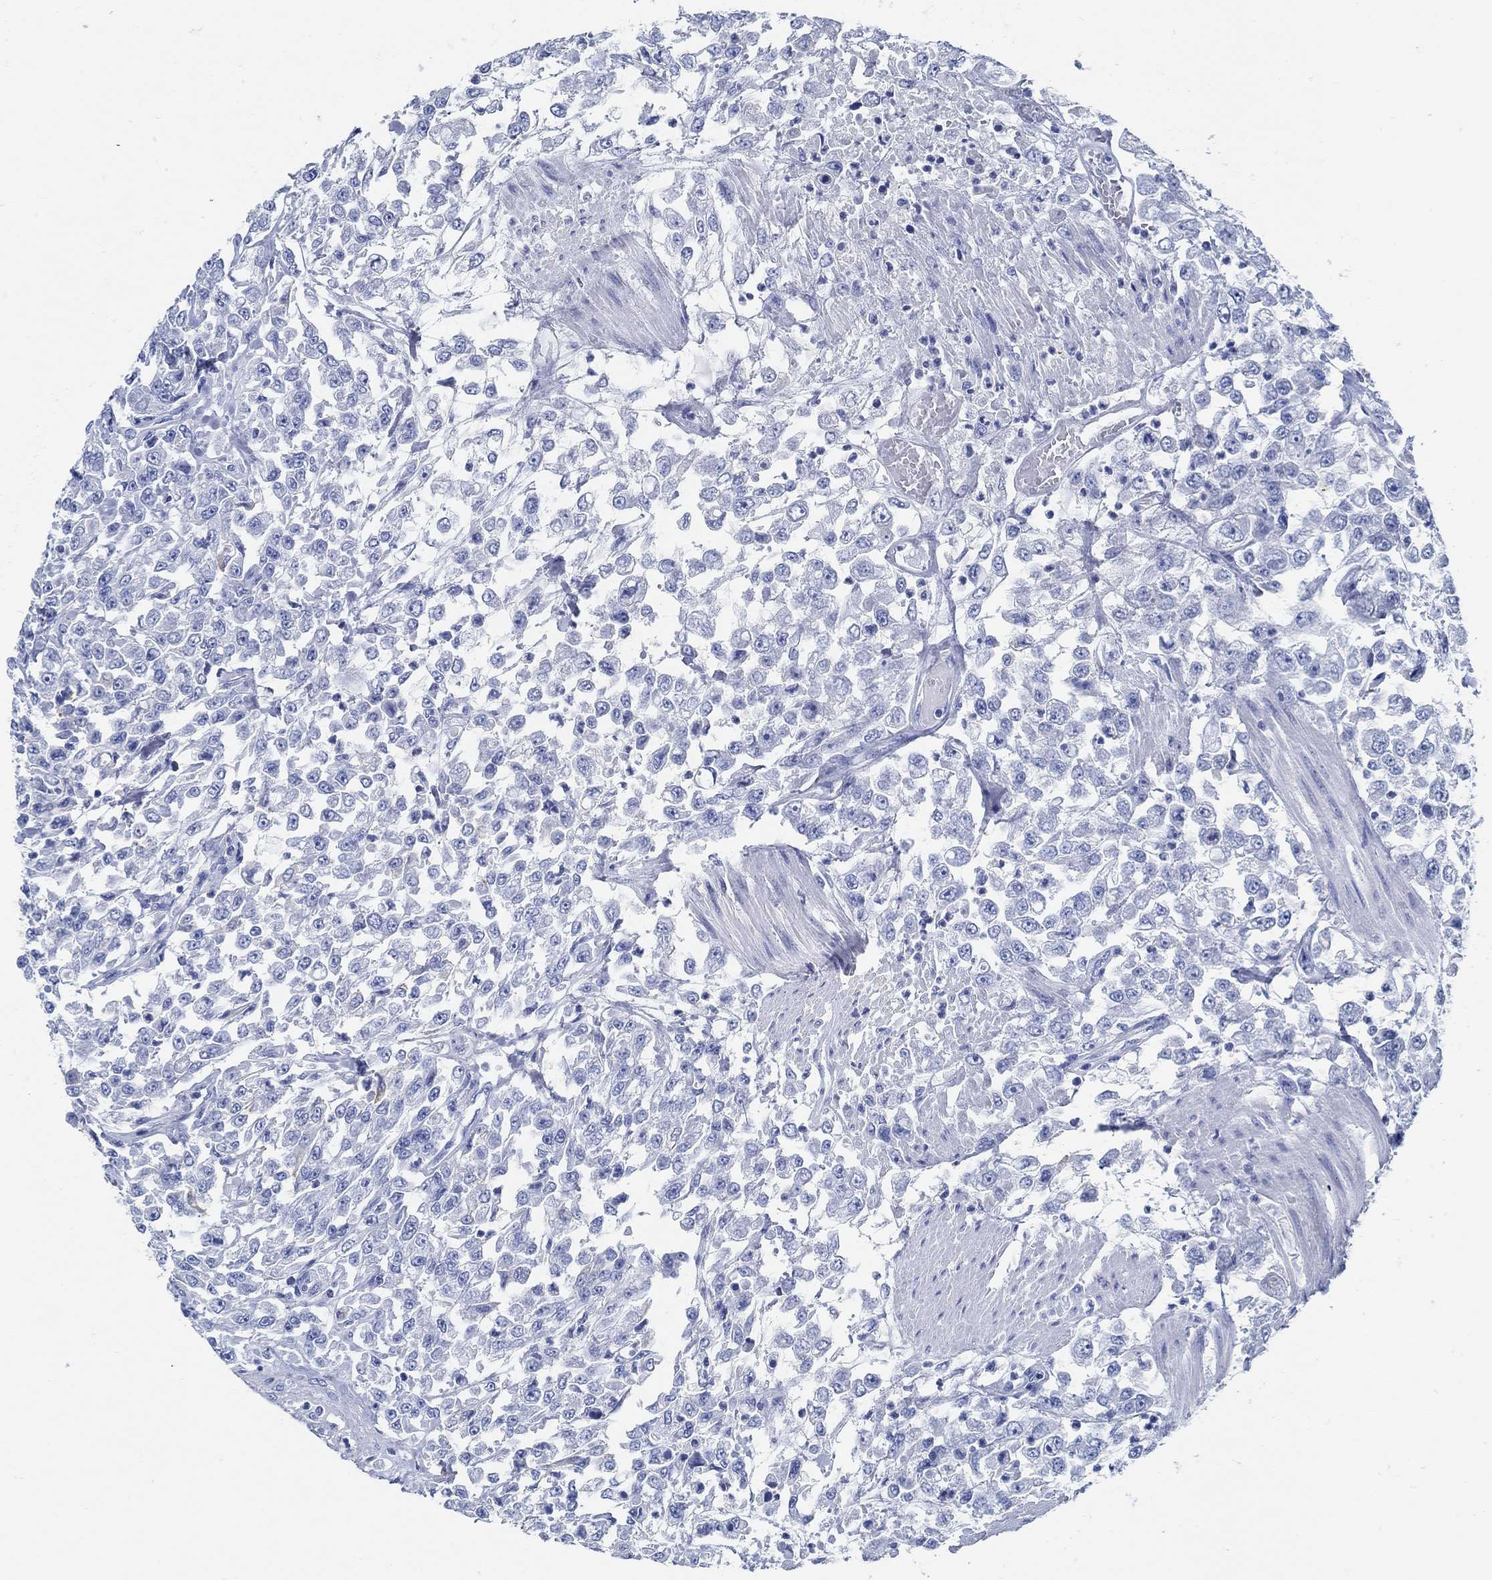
{"staining": {"intensity": "negative", "quantity": "none", "location": "none"}, "tissue": "urothelial cancer", "cell_type": "Tumor cells", "image_type": "cancer", "snomed": [{"axis": "morphology", "description": "Urothelial carcinoma, High grade"}, {"axis": "topography", "description": "Urinary bladder"}], "caption": "Immunohistochemistry (IHC) histopathology image of neoplastic tissue: human urothelial cancer stained with DAB reveals no significant protein positivity in tumor cells.", "gene": "SLC45A1", "patient": {"sex": "male", "age": 46}}